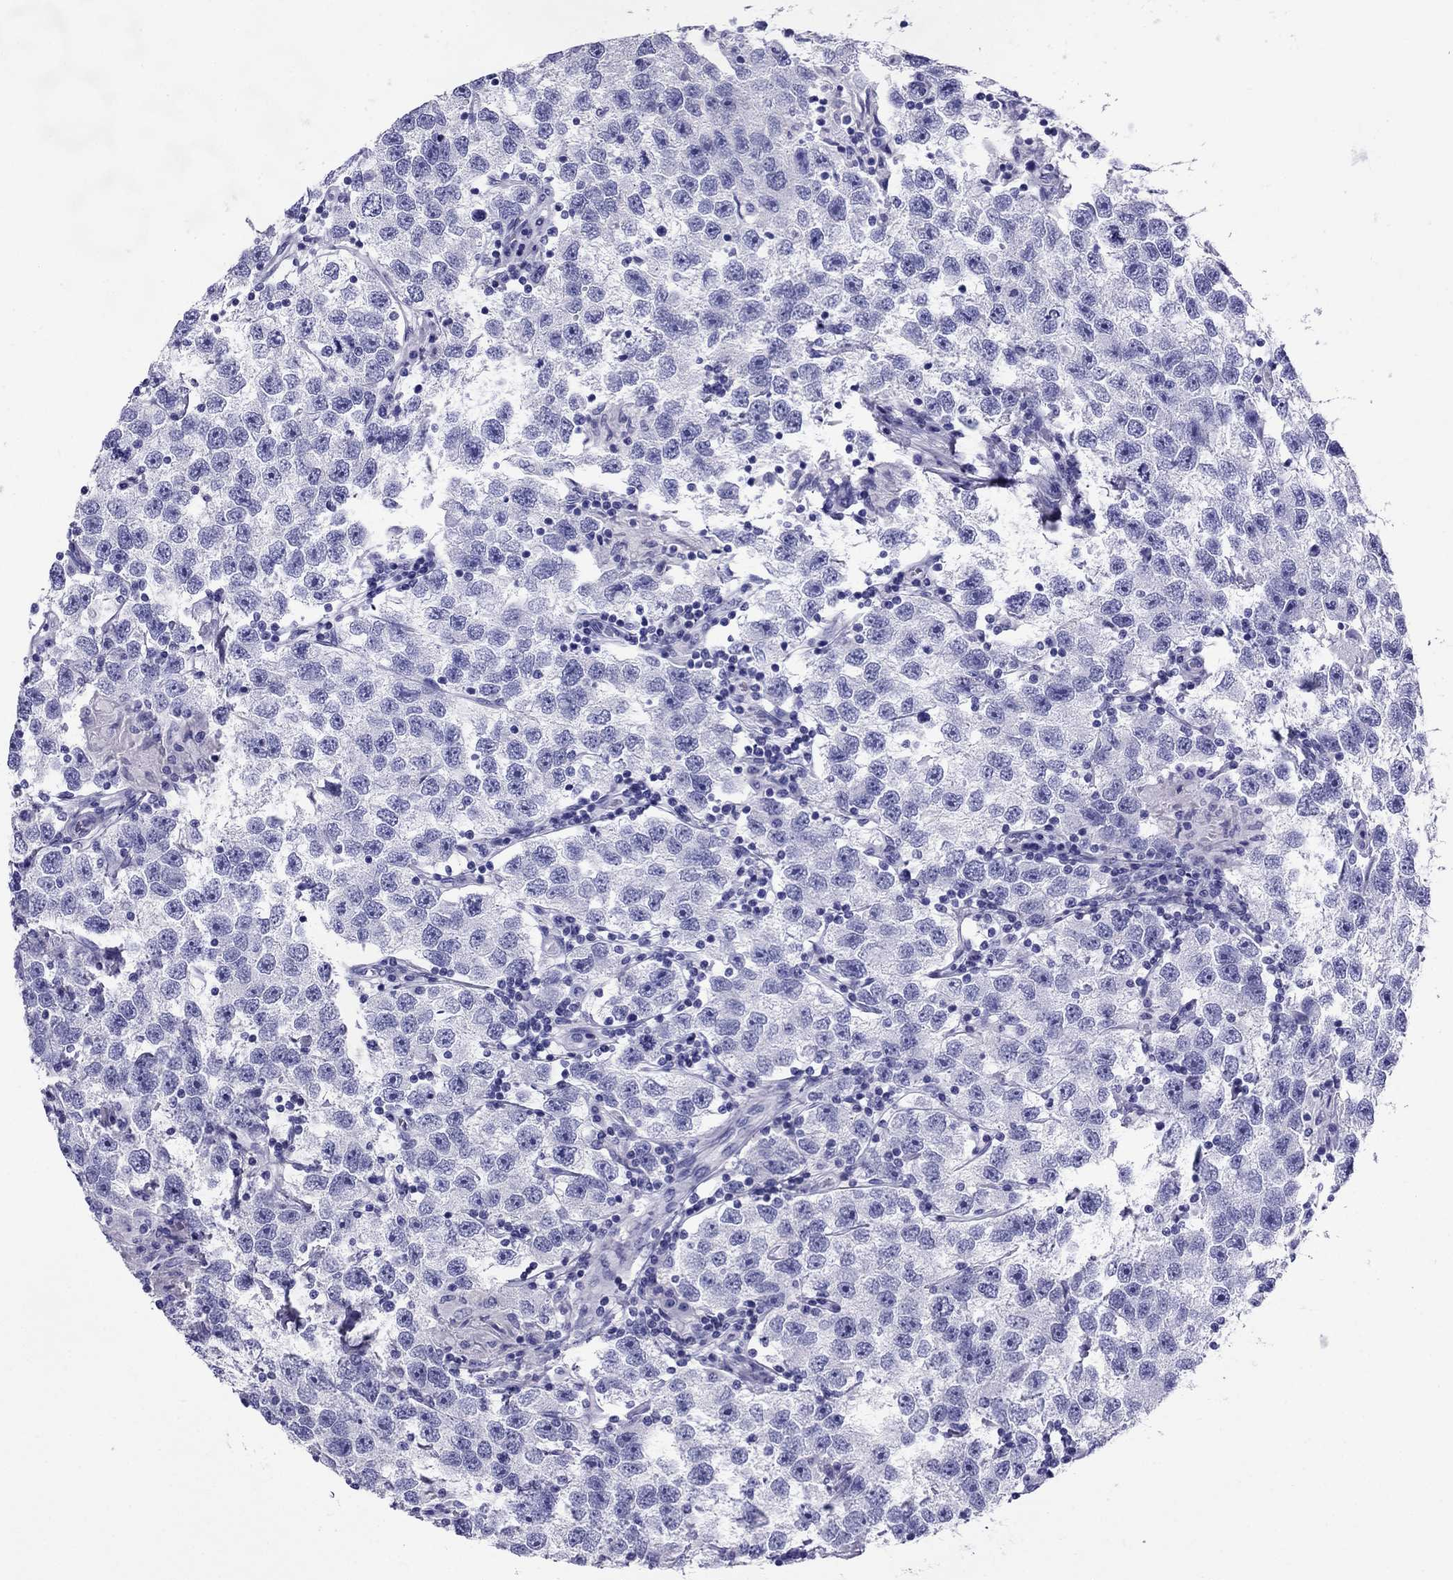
{"staining": {"intensity": "negative", "quantity": "none", "location": "none"}, "tissue": "testis cancer", "cell_type": "Tumor cells", "image_type": "cancer", "snomed": [{"axis": "morphology", "description": "Seminoma, NOS"}, {"axis": "topography", "description": "Testis"}], "caption": "The histopathology image reveals no staining of tumor cells in seminoma (testis).", "gene": "AVPR1B", "patient": {"sex": "male", "age": 26}}